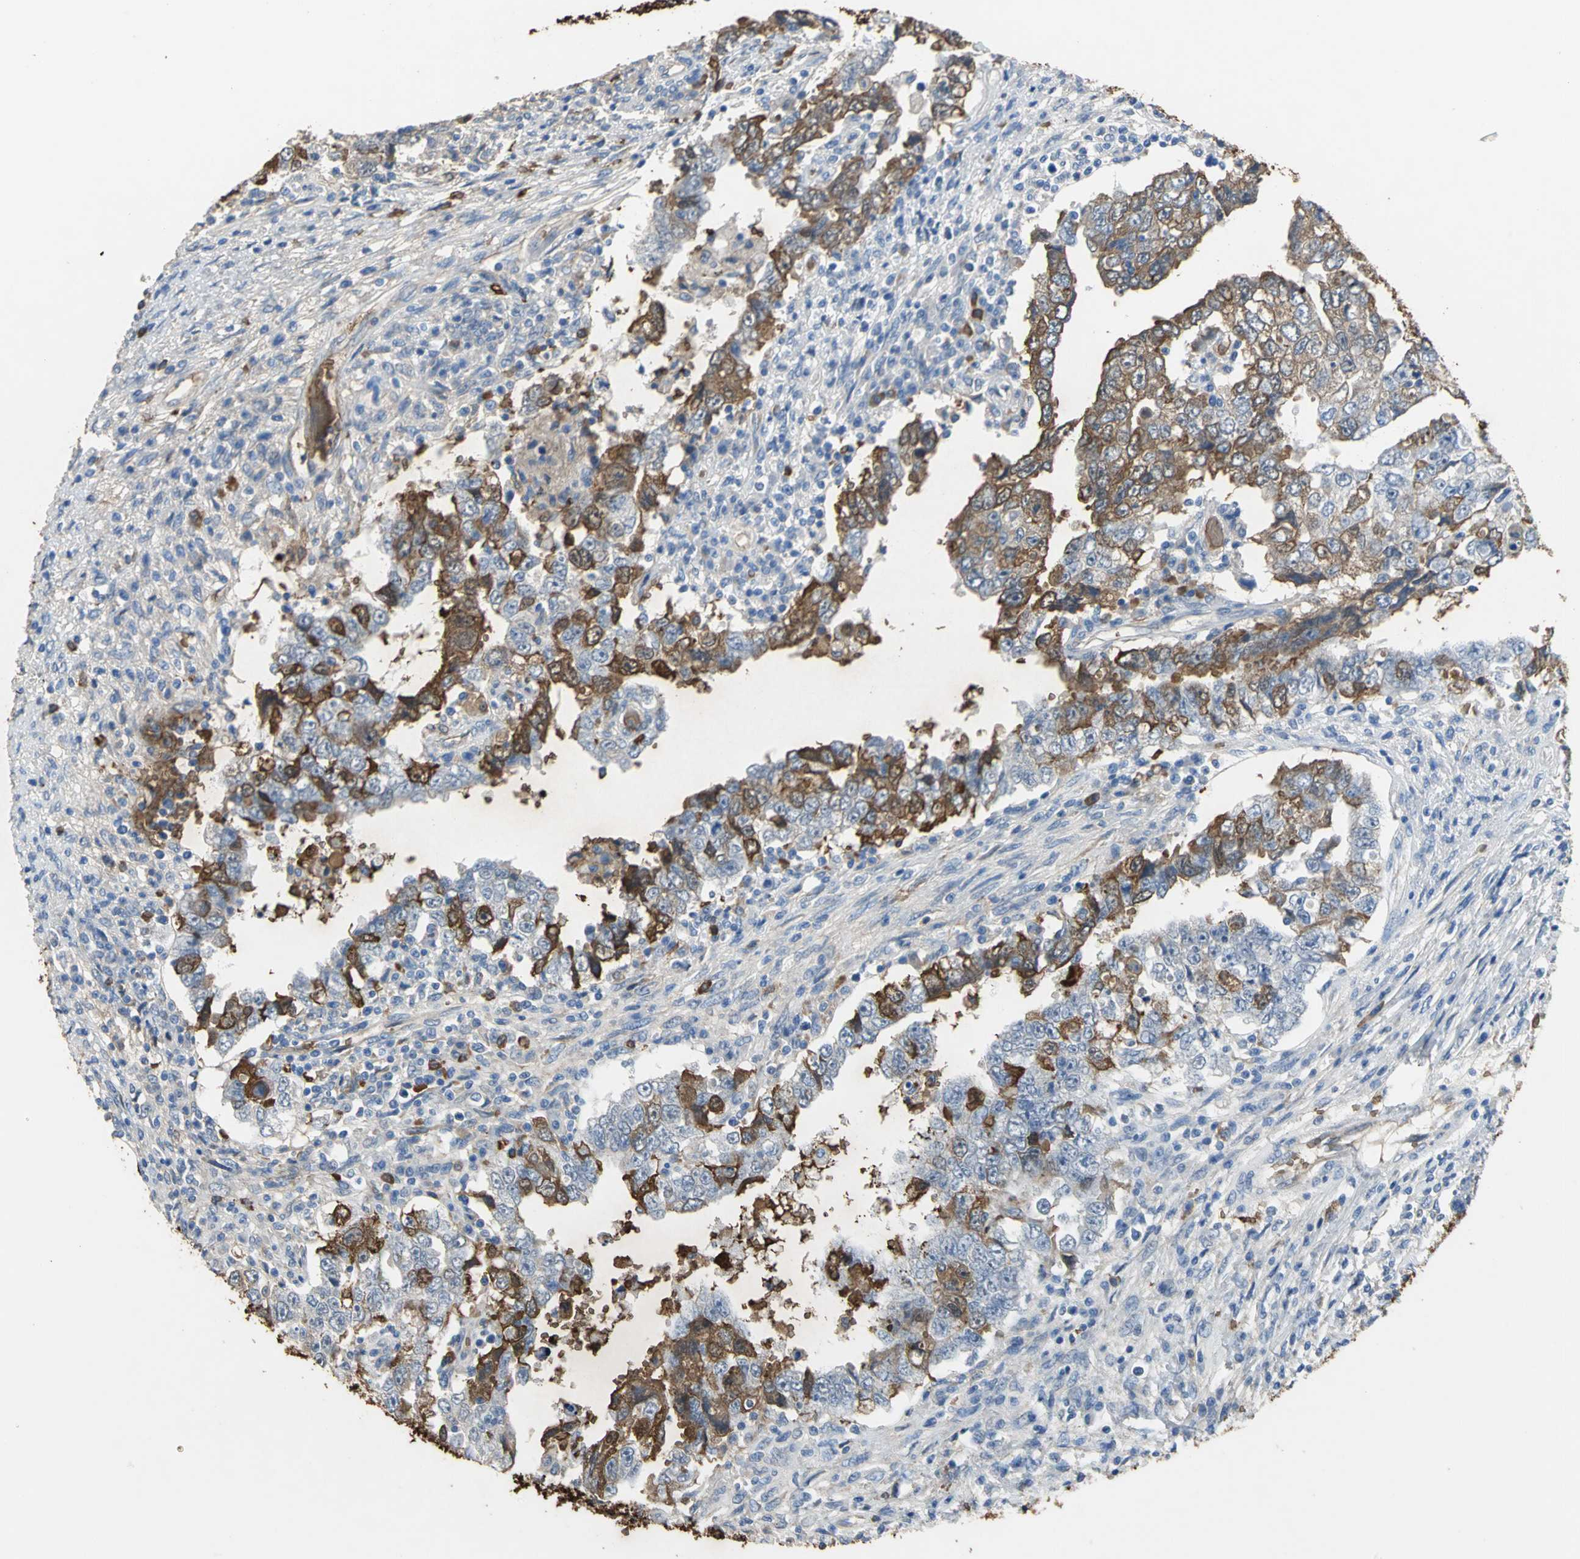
{"staining": {"intensity": "strong", "quantity": "25%-75%", "location": "cytoplasmic/membranous"}, "tissue": "testis cancer", "cell_type": "Tumor cells", "image_type": "cancer", "snomed": [{"axis": "morphology", "description": "Carcinoma, Embryonal, NOS"}, {"axis": "topography", "description": "Testis"}], "caption": "Embryonal carcinoma (testis) stained with DAB IHC shows high levels of strong cytoplasmic/membranous positivity in approximately 25%-75% of tumor cells.", "gene": "TREM1", "patient": {"sex": "male", "age": 26}}